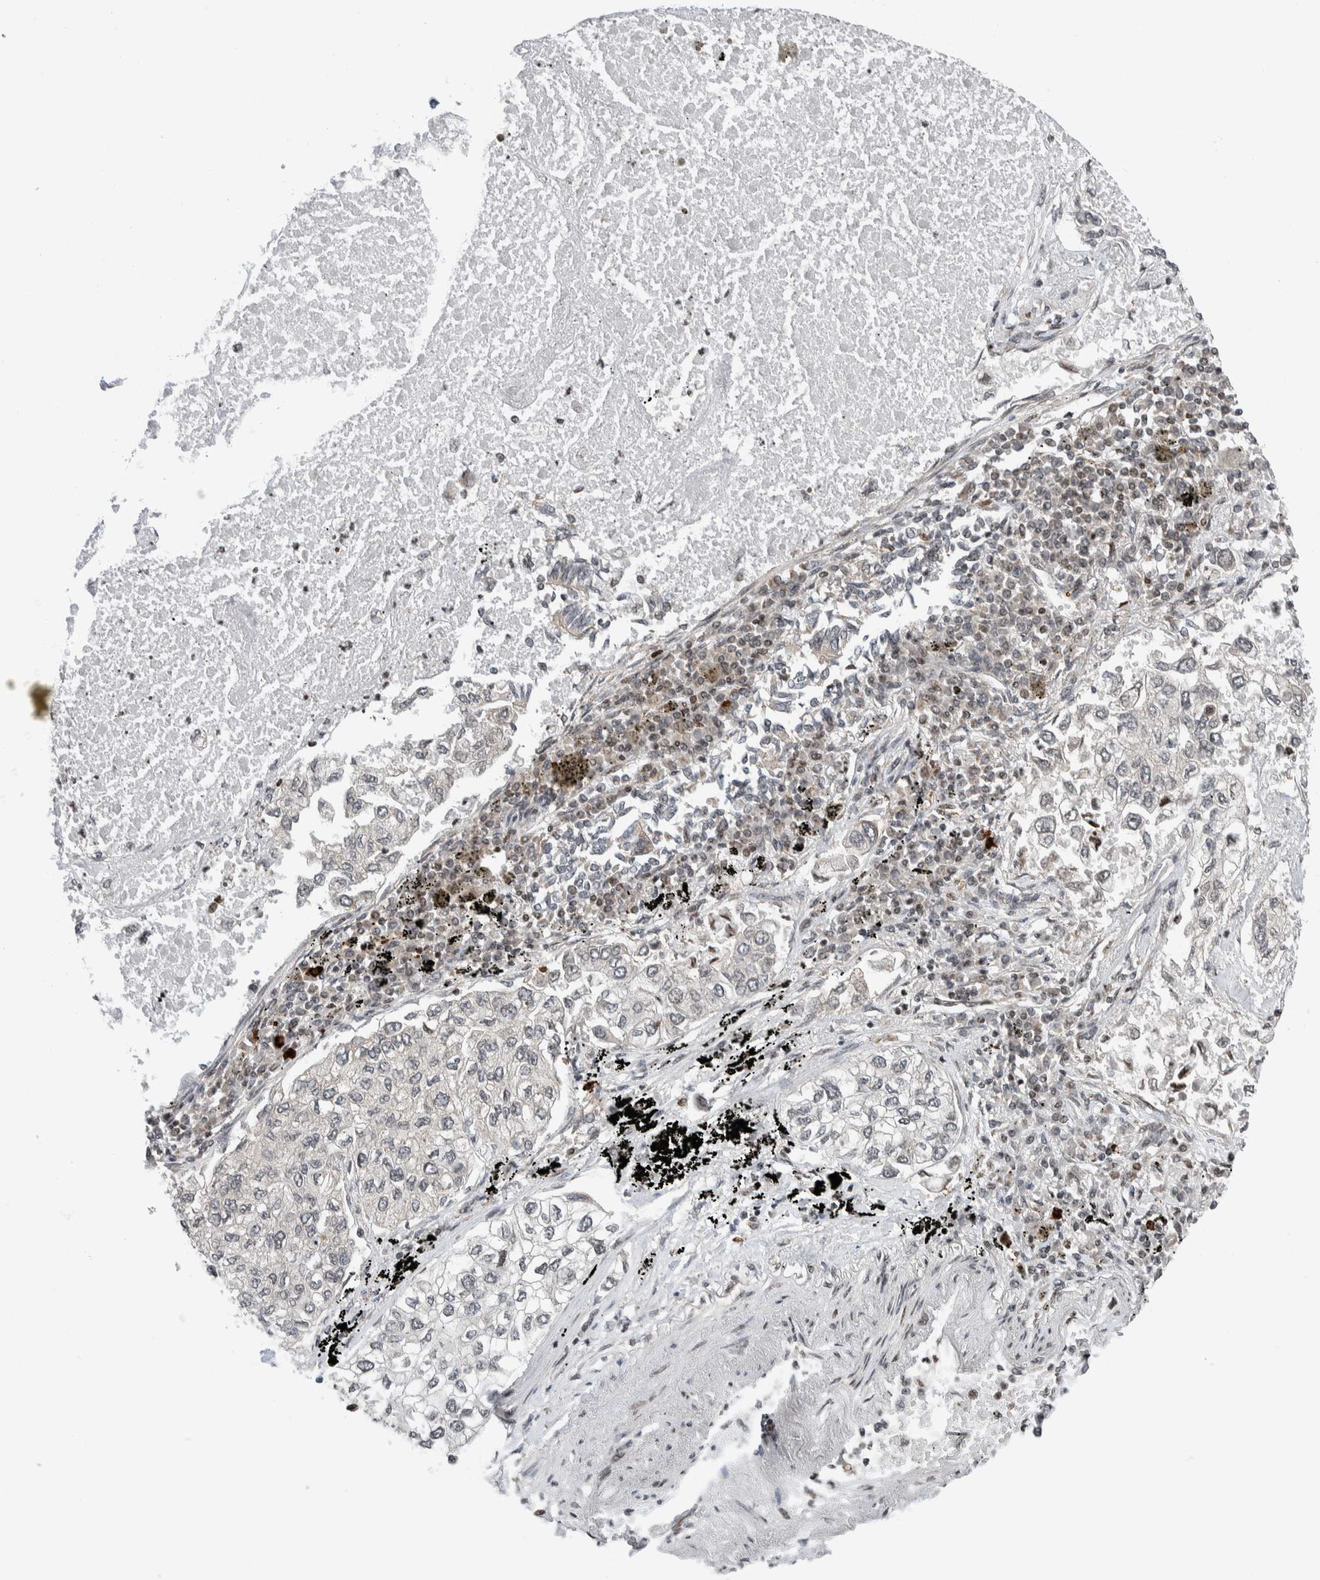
{"staining": {"intensity": "weak", "quantity": "<25%", "location": "cytoplasmic/membranous,nuclear"}, "tissue": "lung cancer", "cell_type": "Tumor cells", "image_type": "cancer", "snomed": [{"axis": "morphology", "description": "Inflammation, NOS"}, {"axis": "morphology", "description": "Adenocarcinoma, NOS"}, {"axis": "topography", "description": "Lung"}], "caption": "Tumor cells show no significant staining in lung adenocarcinoma.", "gene": "NPLOC4", "patient": {"sex": "male", "age": 63}}